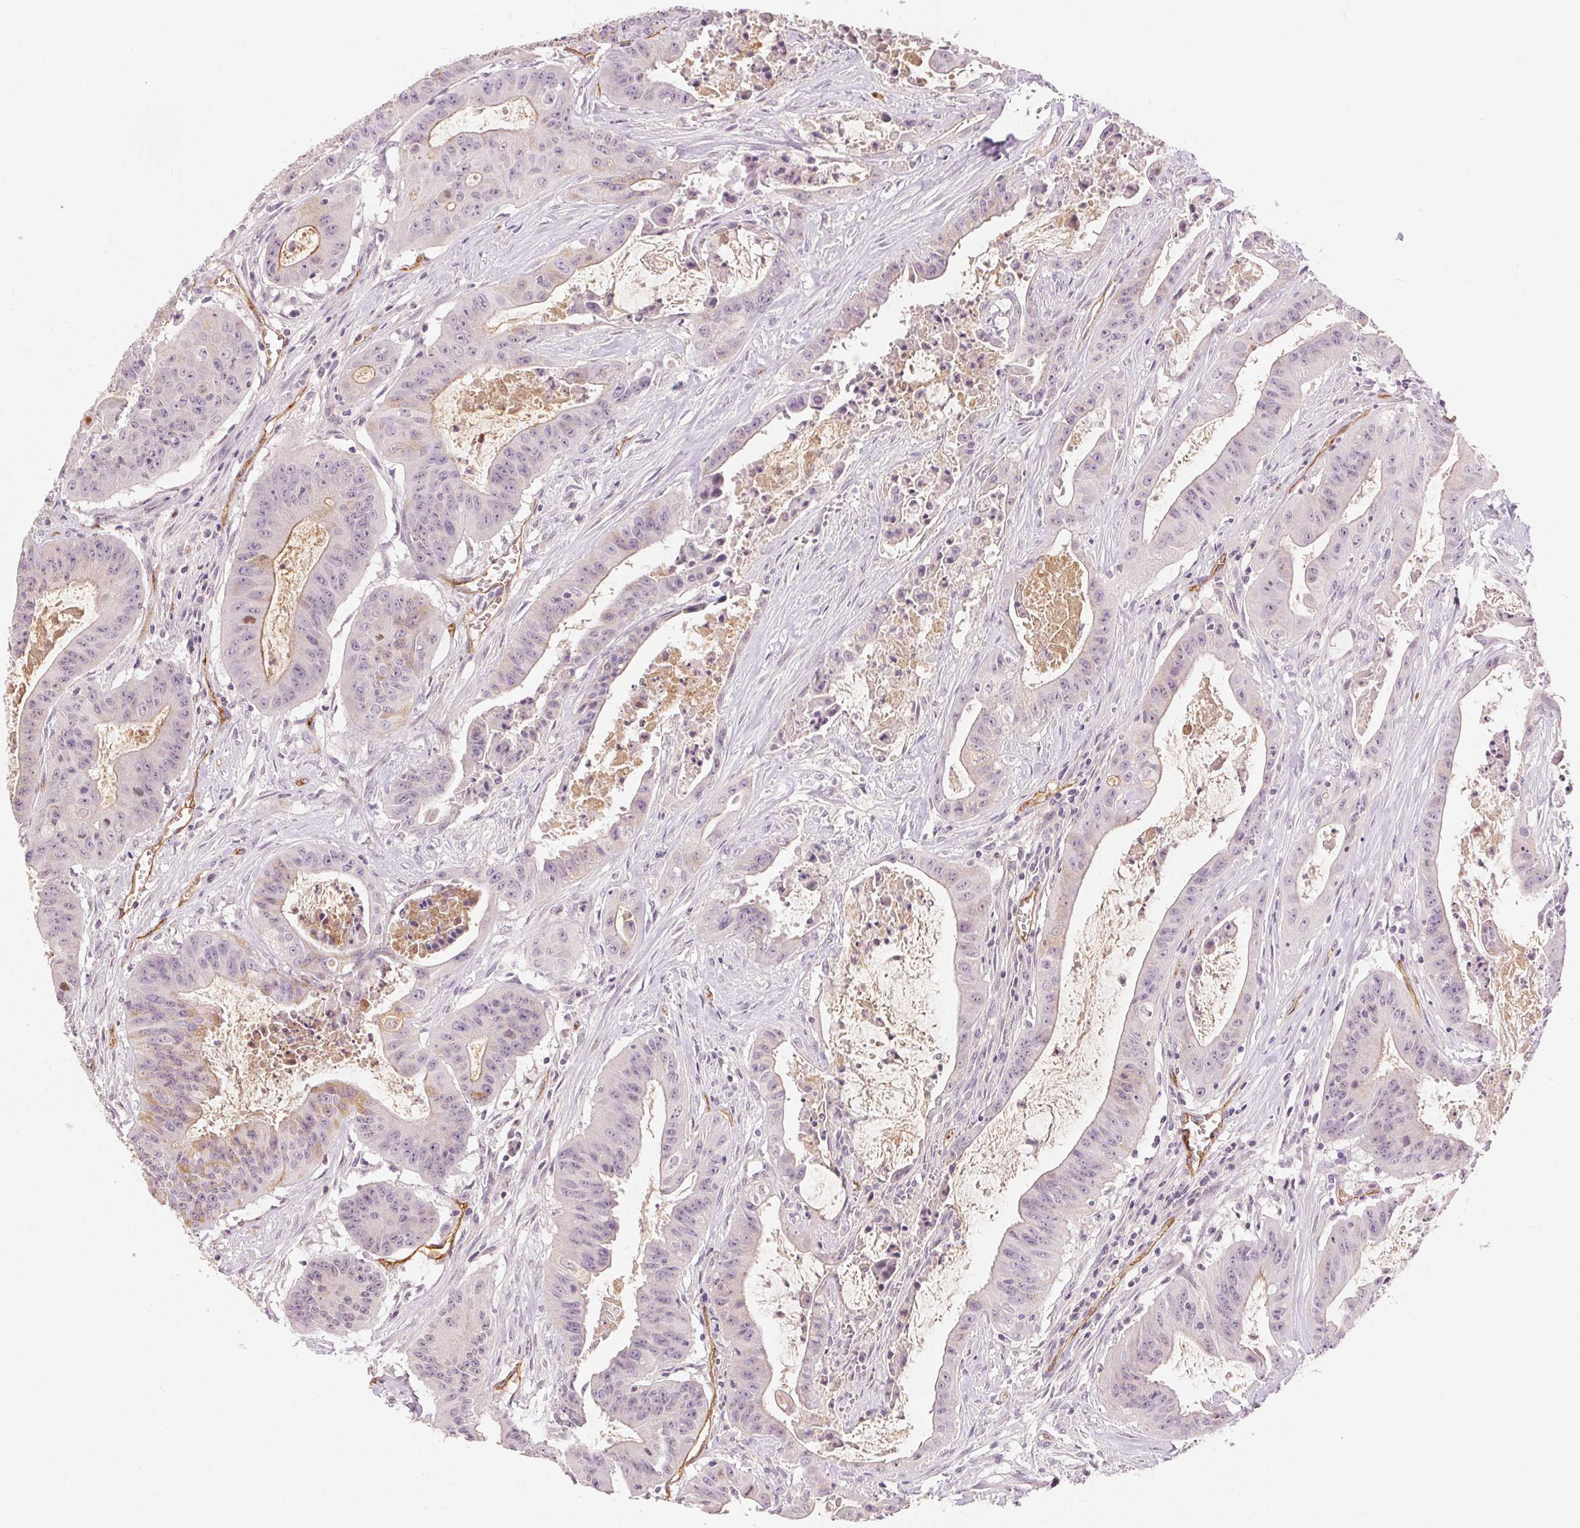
{"staining": {"intensity": "weak", "quantity": "<25%", "location": "cytoplasmic/membranous"}, "tissue": "colorectal cancer", "cell_type": "Tumor cells", "image_type": "cancer", "snomed": [{"axis": "morphology", "description": "Adenocarcinoma, NOS"}, {"axis": "topography", "description": "Colon"}], "caption": "The immunohistochemistry (IHC) photomicrograph has no significant expression in tumor cells of colorectal adenocarcinoma tissue.", "gene": "PODXL", "patient": {"sex": "male", "age": 33}}